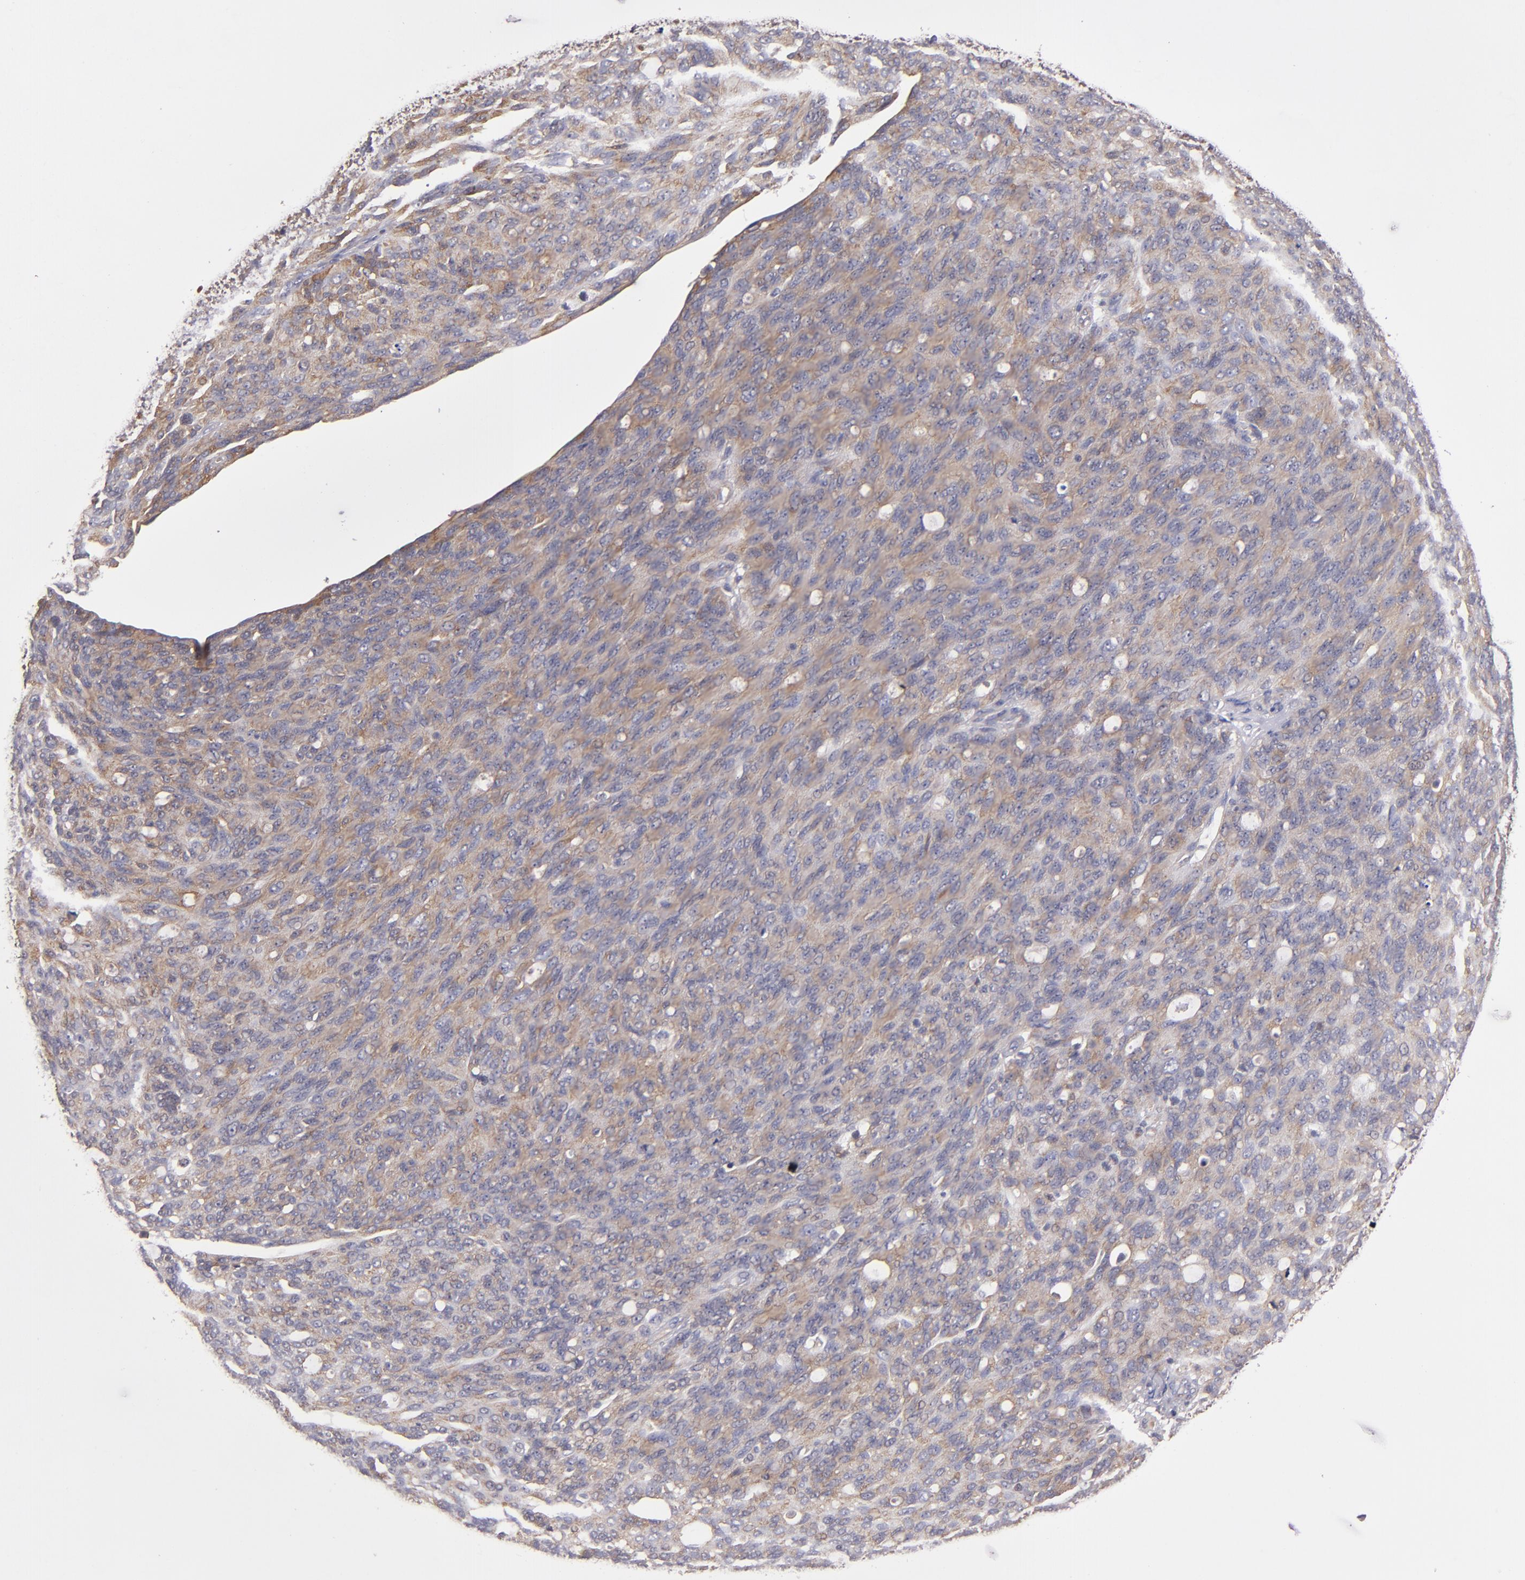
{"staining": {"intensity": "moderate", "quantity": ">75%", "location": "cytoplasmic/membranous"}, "tissue": "ovarian cancer", "cell_type": "Tumor cells", "image_type": "cancer", "snomed": [{"axis": "morphology", "description": "Carcinoma, endometroid"}, {"axis": "topography", "description": "Ovary"}], "caption": "Ovarian cancer (endometroid carcinoma) tissue reveals moderate cytoplasmic/membranous expression in approximately >75% of tumor cells", "gene": "EIF4ENIF1", "patient": {"sex": "female", "age": 60}}